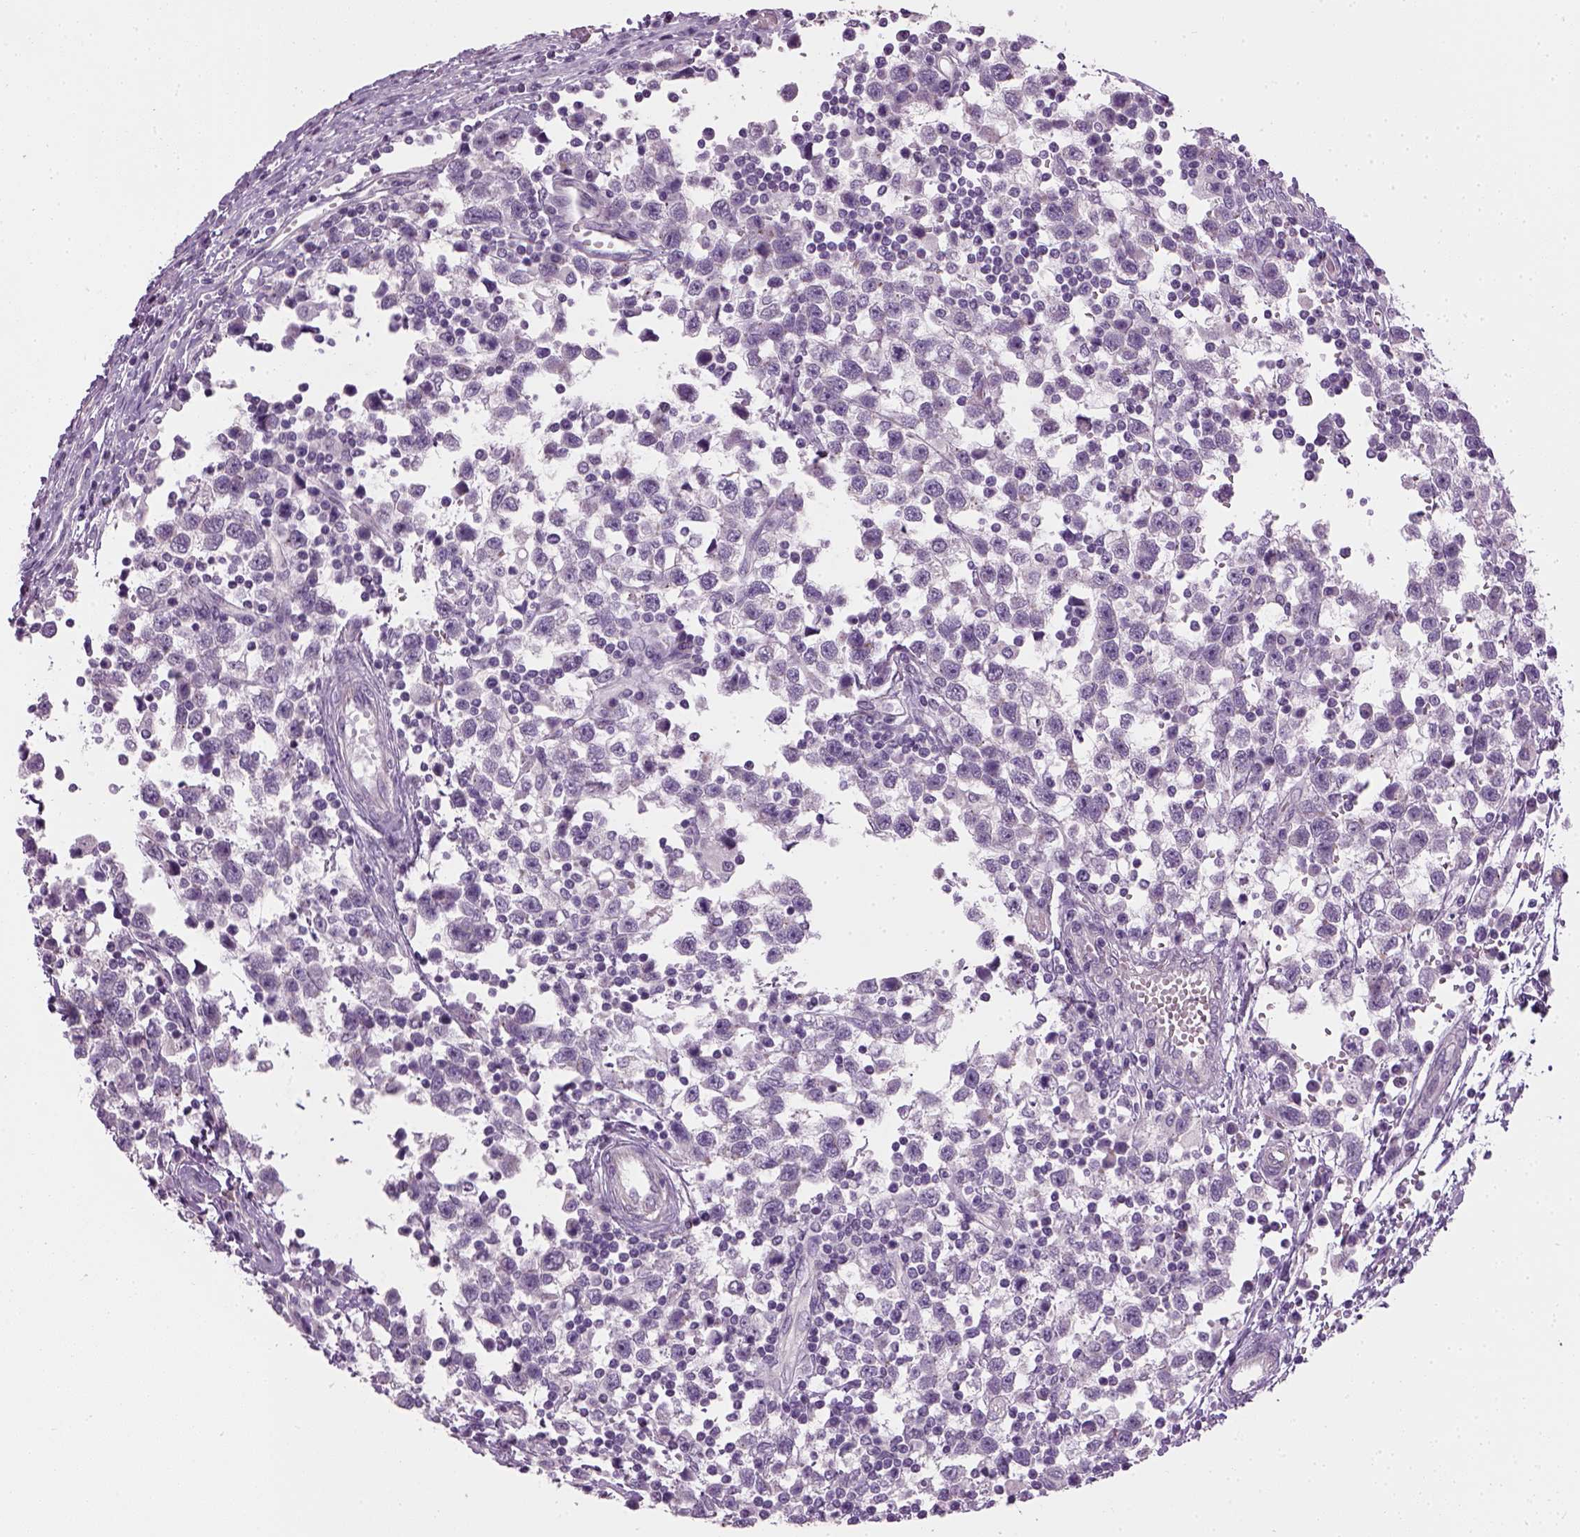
{"staining": {"intensity": "negative", "quantity": "none", "location": "none"}, "tissue": "testis cancer", "cell_type": "Tumor cells", "image_type": "cancer", "snomed": [{"axis": "morphology", "description": "Seminoma, NOS"}, {"axis": "topography", "description": "Testis"}], "caption": "The immunohistochemistry (IHC) photomicrograph has no significant expression in tumor cells of testis cancer tissue.", "gene": "ELOVL3", "patient": {"sex": "male", "age": 34}}